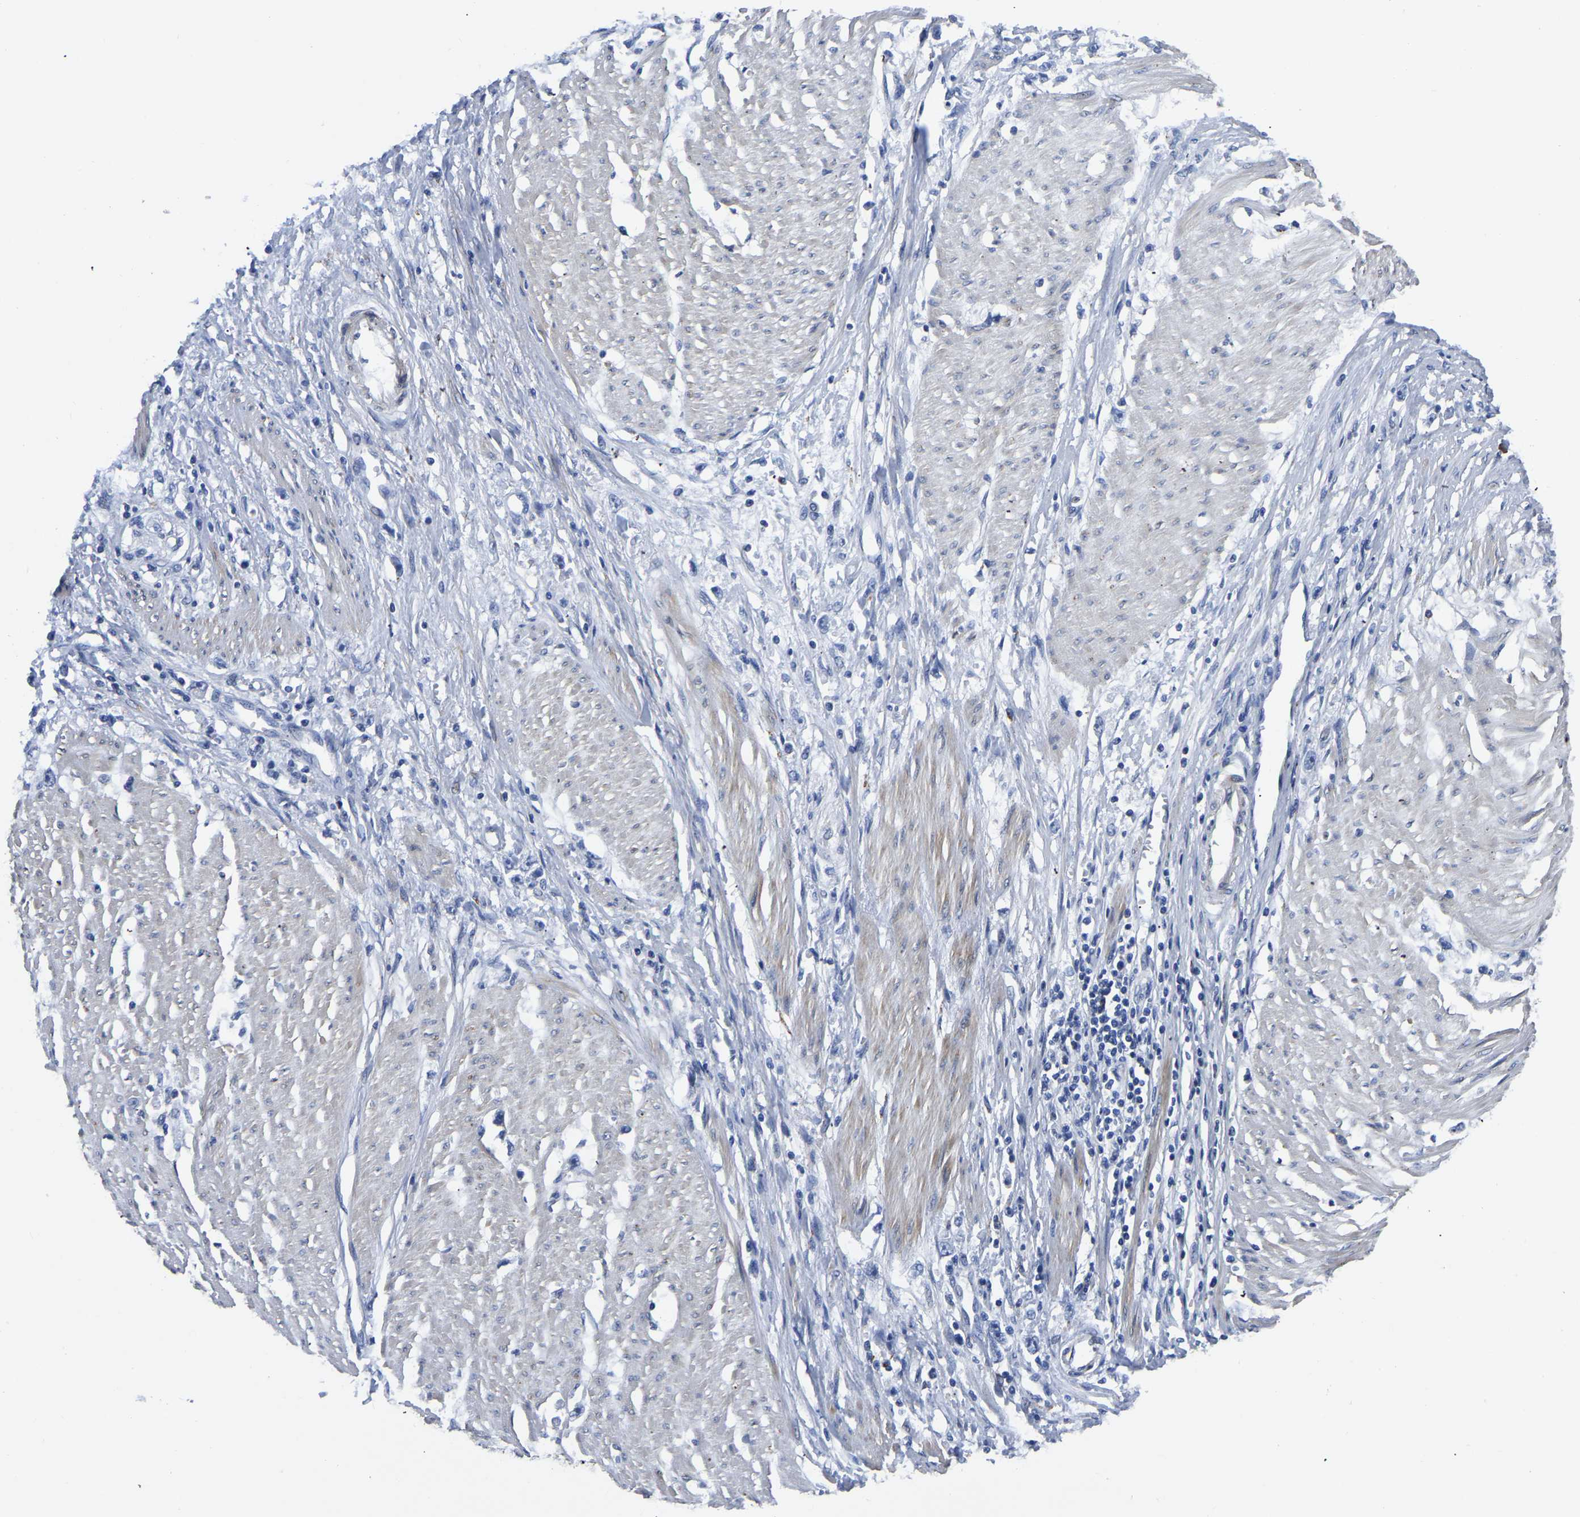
{"staining": {"intensity": "negative", "quantity": "none", "location": "none"}, "tissue": "stomach cancer", "cell_type": "Tumor cells", "image_type": "cancer", "snomed": [{"axis": "morphology", "description": "Adenocarcinoma, NOS"}, {"axis": "topography", "description": "Stomach"}], "caption": "Stomach adenocarcinoma was stained to show a protein in brown. There is no significant staining in tumor cells. (DAB (3,3'-diaminobenzidine) IHC, high magnification).", "gene": "PDLIM7", "patient": {"sex": "female", "age": 59}}